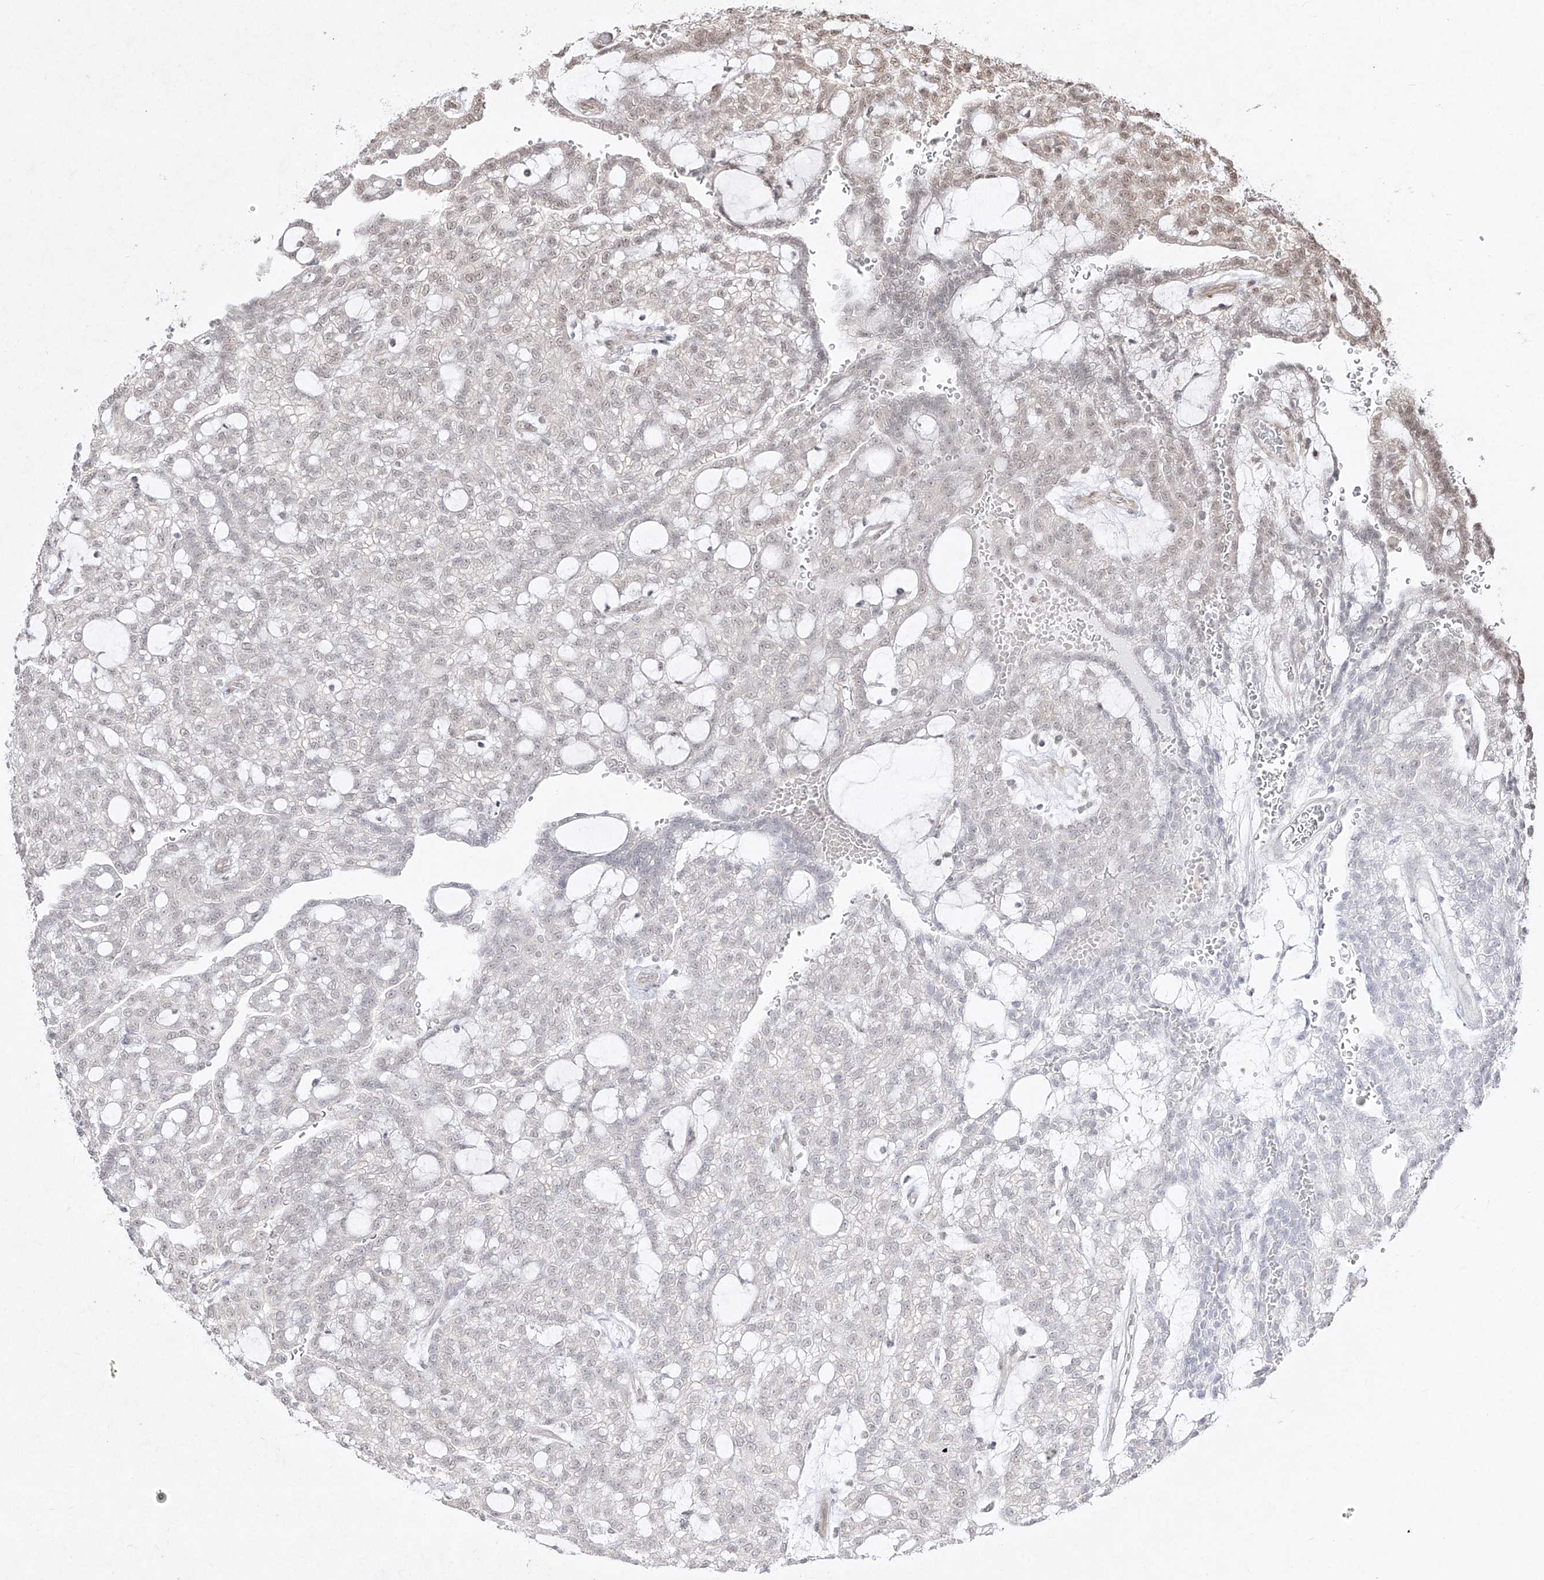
{"staining": {"intensity": "weak", "quantity": "25%-75%", "location": "nuclear"}, "tissue": "renal cancer", "cell_type": "Tumor cells", "image_type": "cancer", "snomed": [{"axis": "morphology", "description": "Adenocarcinoma, NOS"}, {"axis": "topography", "description": "Kidney"}], "caption": "Protein staining demonstrates weak nuclear positivity in approximately 25%-75% of tumor cells in renal cancer.", "gene": "SNRNP27", "patient": {"sex": "male", "age": 63}}